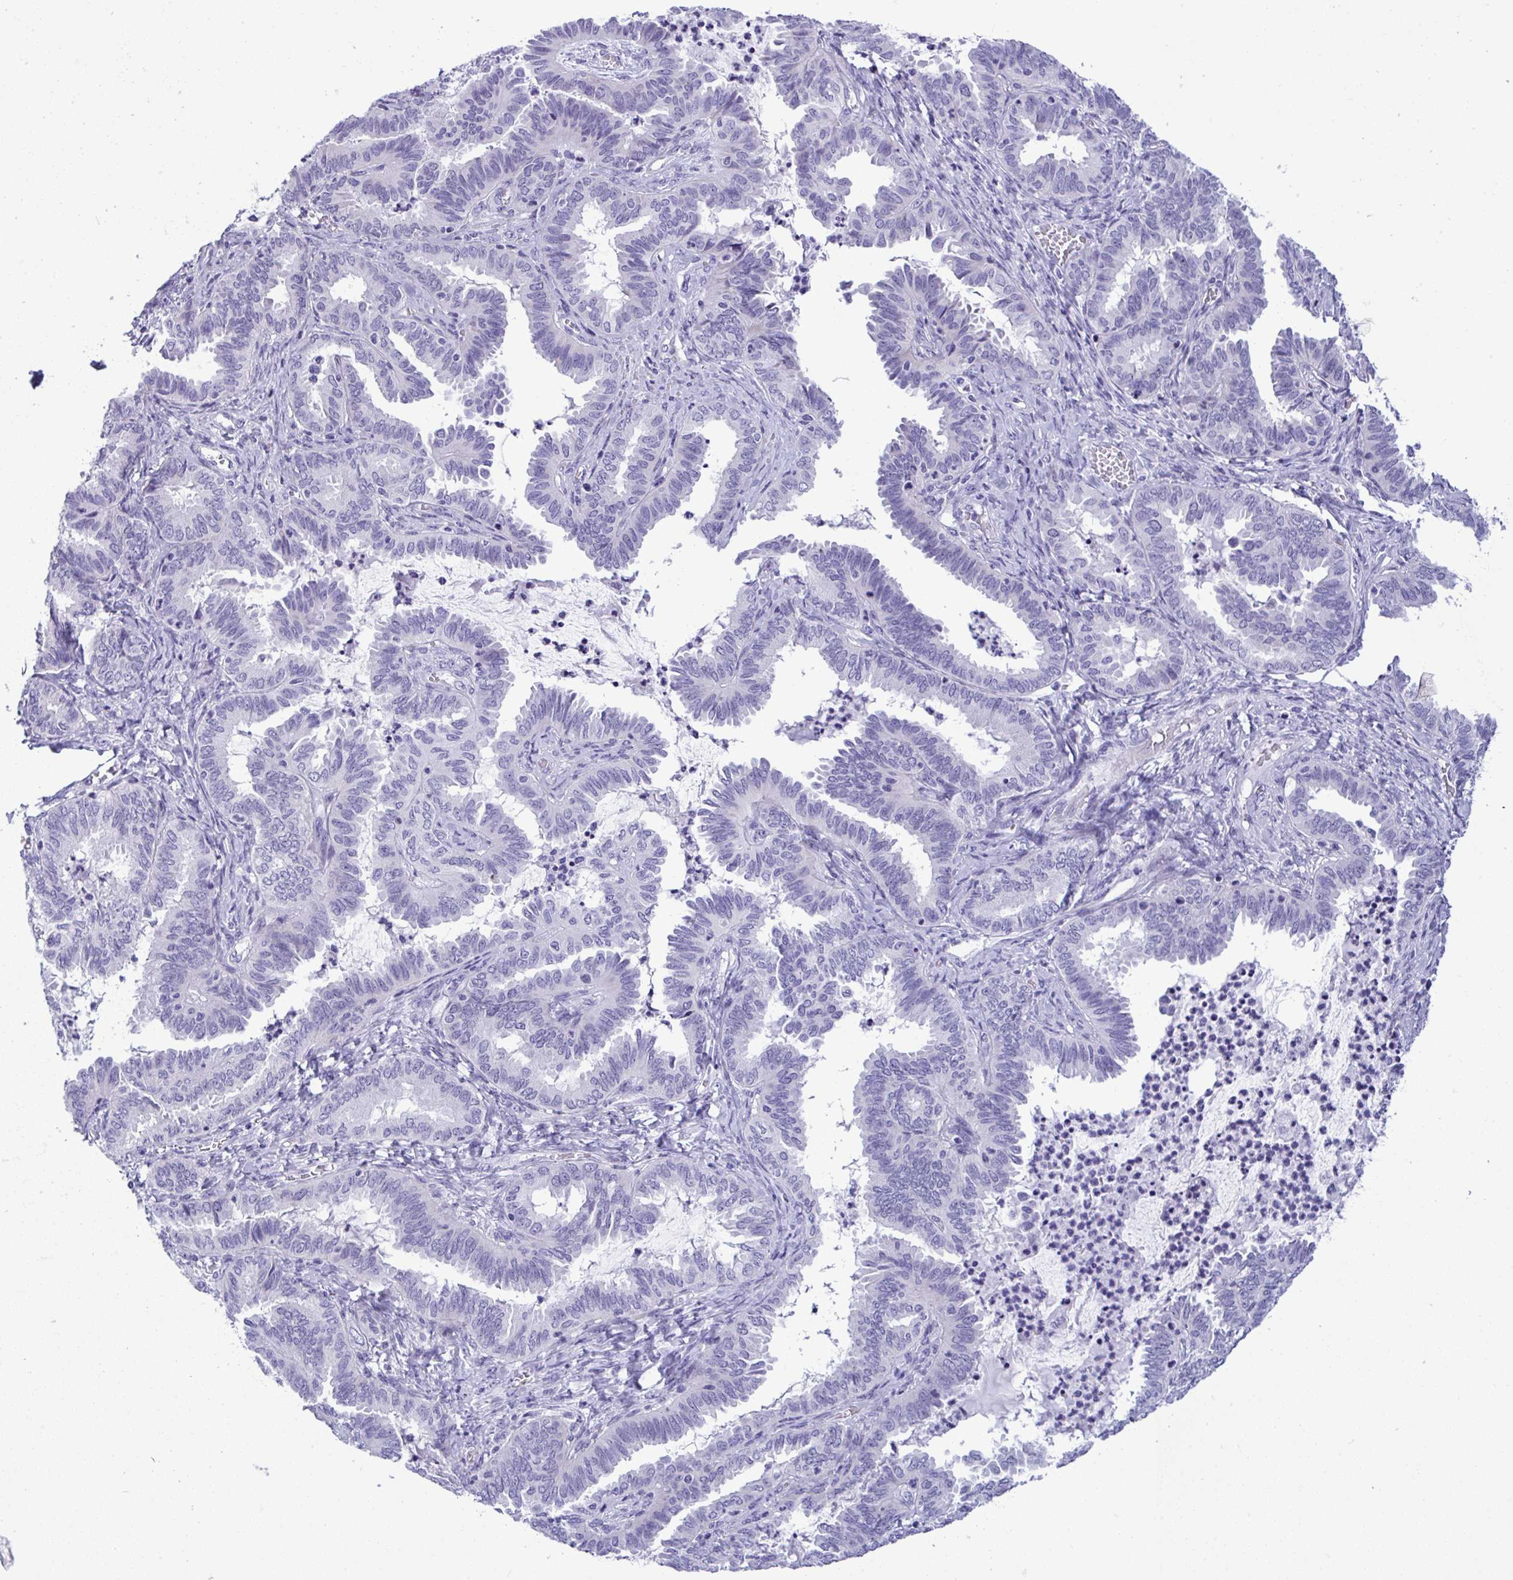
{"staining": {"intensity": "negative", "quantity": "none", "location": "none"}, "tissue": "ovarian cancer", "cell_type": "Tumor cells", "image_type": "cancer", "snomed": [{"axis": "morphology", "description": "Carcinoma, endometroid"}, {"axis": "topography", "description": "Ovary"}], "caption": "There is no significant expression in tumor cells of ovarian cancer (endometroid carcinoma).", "gene": "YBX2", "patient": {"sex": "female", "age": 70}}